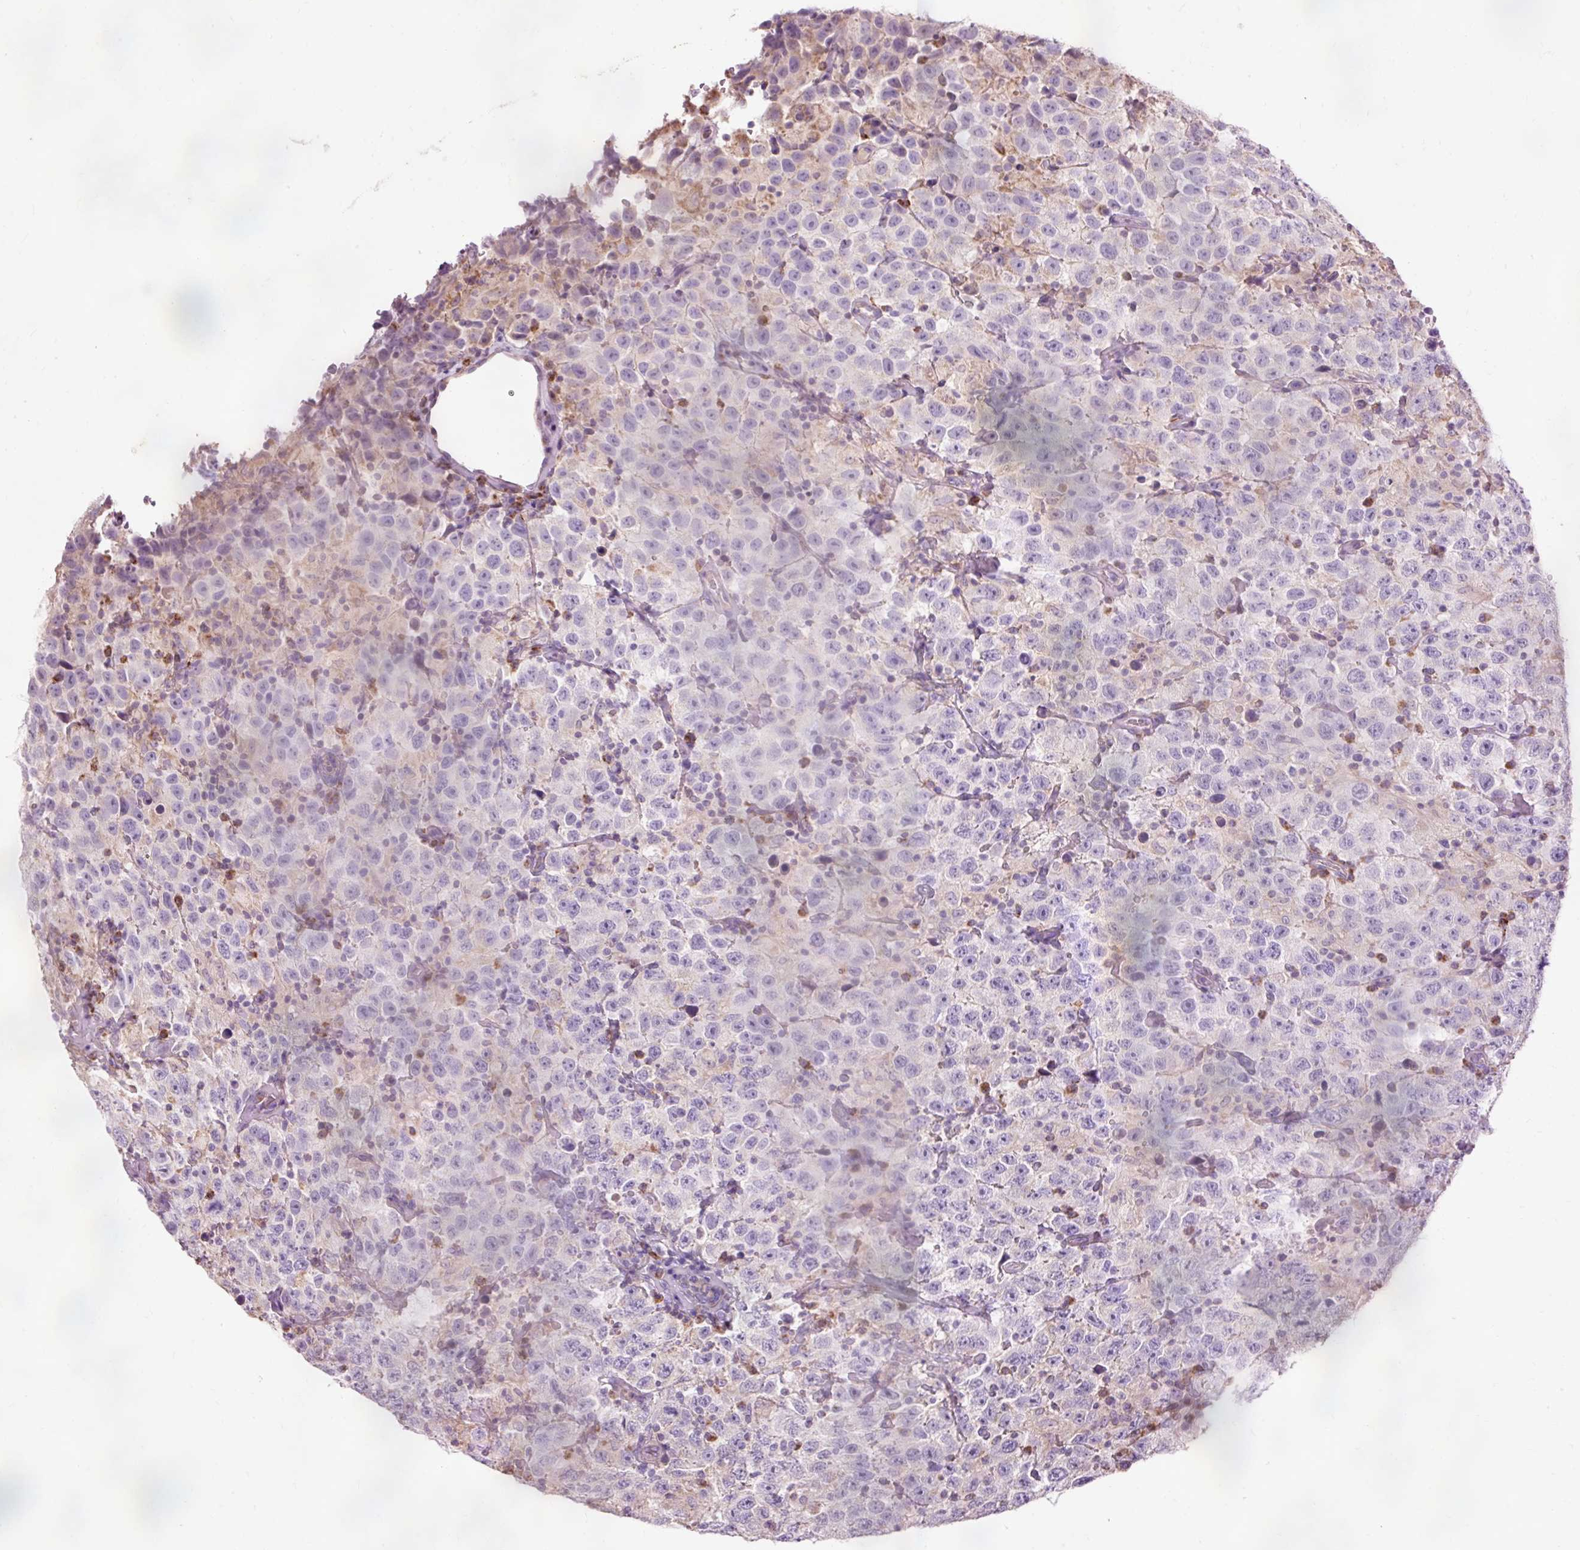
{"staining": {"intensity": "negative", "quantity": "none", "location": "none"}, "tissue": "testis cancer", "cell_type": "Tumor cells", "image_type": "cancer", "snomed": [{"axis": "morphology", "description": "Seminoma, NOS"}, {"axis": "topography", "description": "Testis"}], "caption": "IHC micrograph of neoplastic tissue: human testis cancer stained with DAB shows no significant protein expression in tumor cells. Nuclei are stained in blue.", "gene": "PRDX5", "patient": {"sex": "male", "age": 41}}